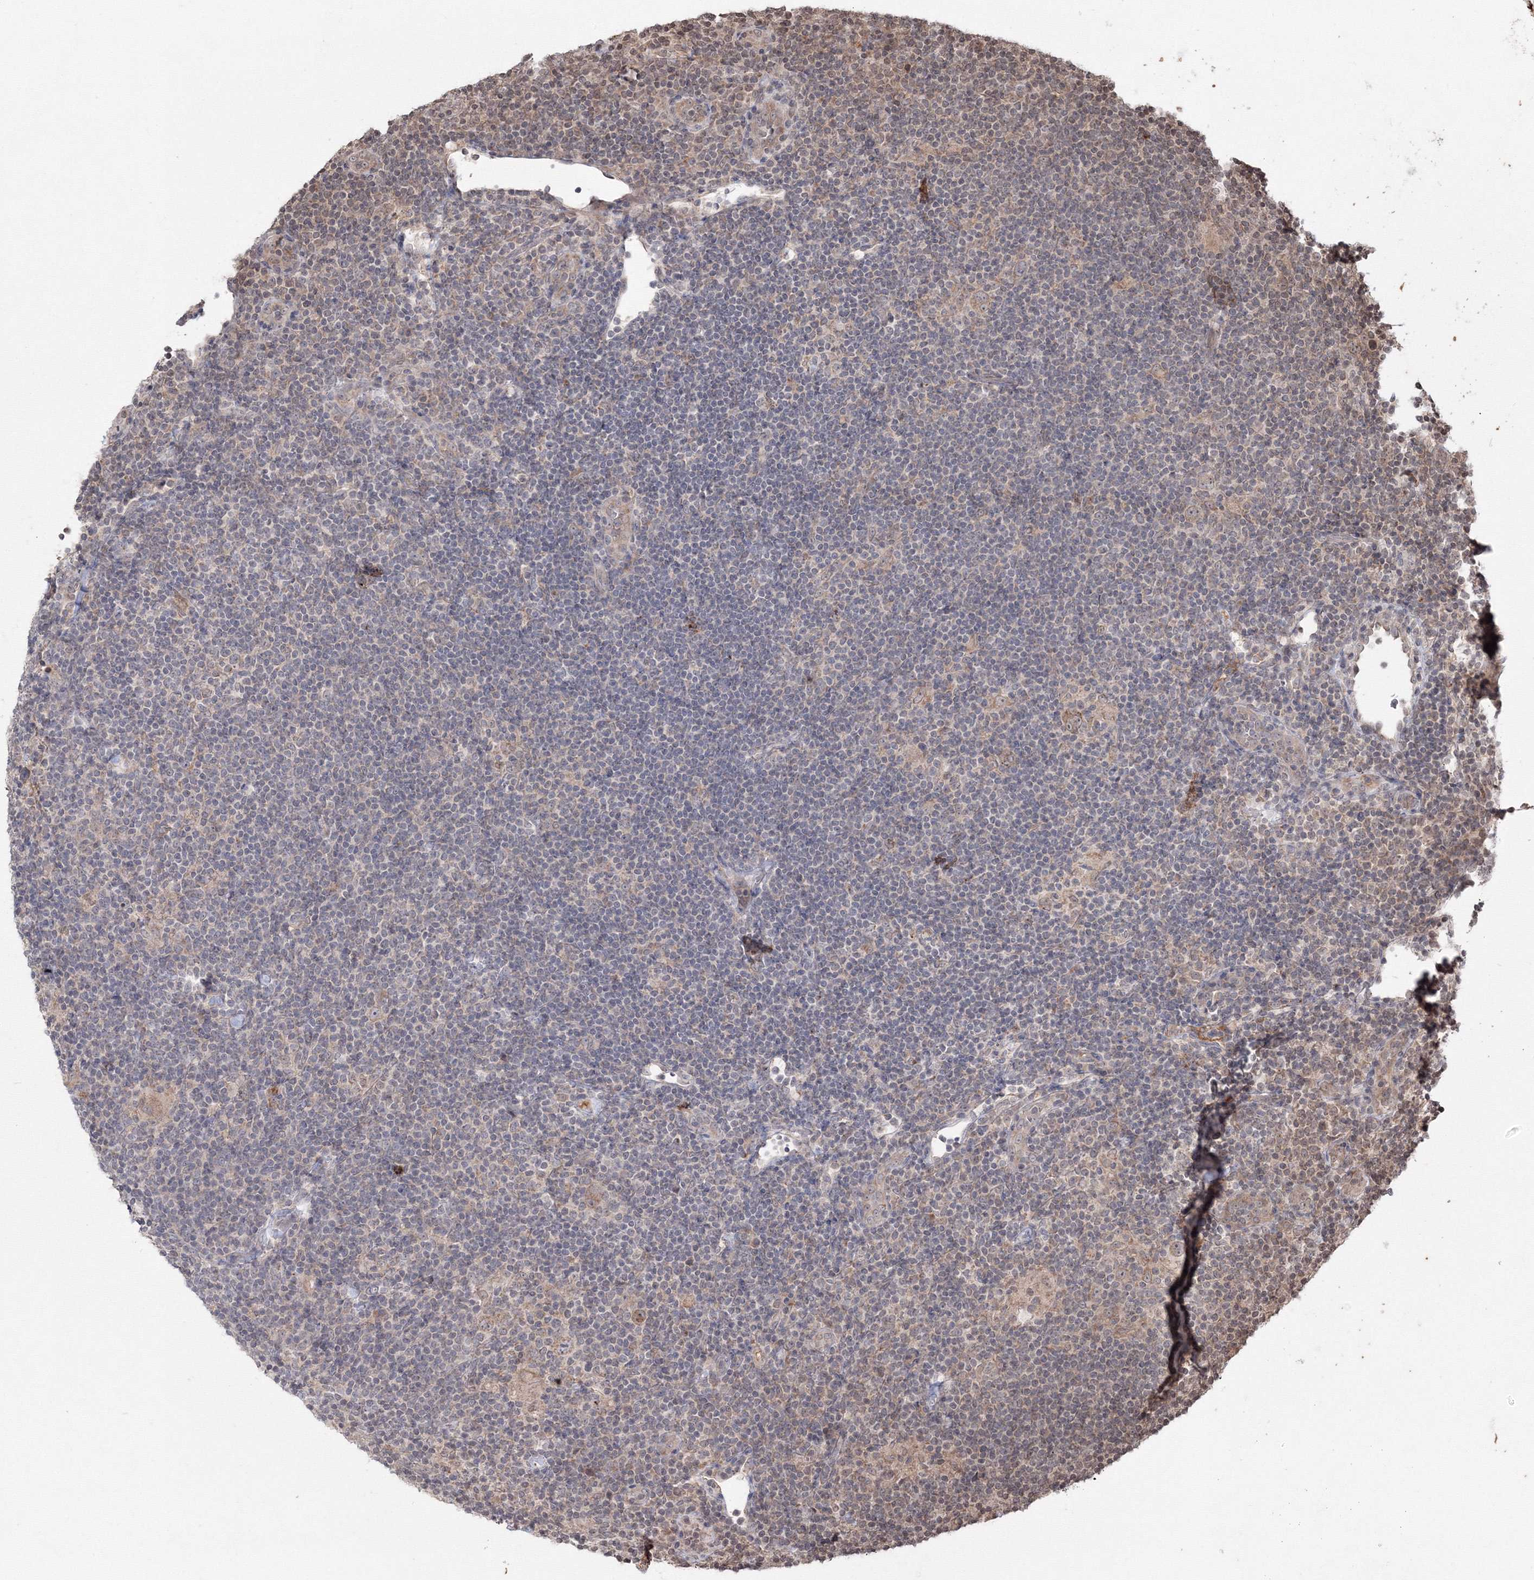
{"staining": {"intensity": "weak", "quantity": ">75%", "location": "cytoplasmic/membranous"}, "tissue": "lymphoma", "cell_type": "Tumor cells", "image_type": "cancer", "snomed": [{"axis": "morphology", "description": "Hodgkin's disease, NOS"}, {"axis": "topography", "description": "Lymph node"}], "caption": "Protein expression by IHC exhibits weak cytoplasmic/membranous staining in approximately >75% of tumor cells in lymphoma. (DAB = brown stain, brightfield microscopy at high magnification).", "gene": "PEX13", "patient": {"sex": "female", "age": 57}}